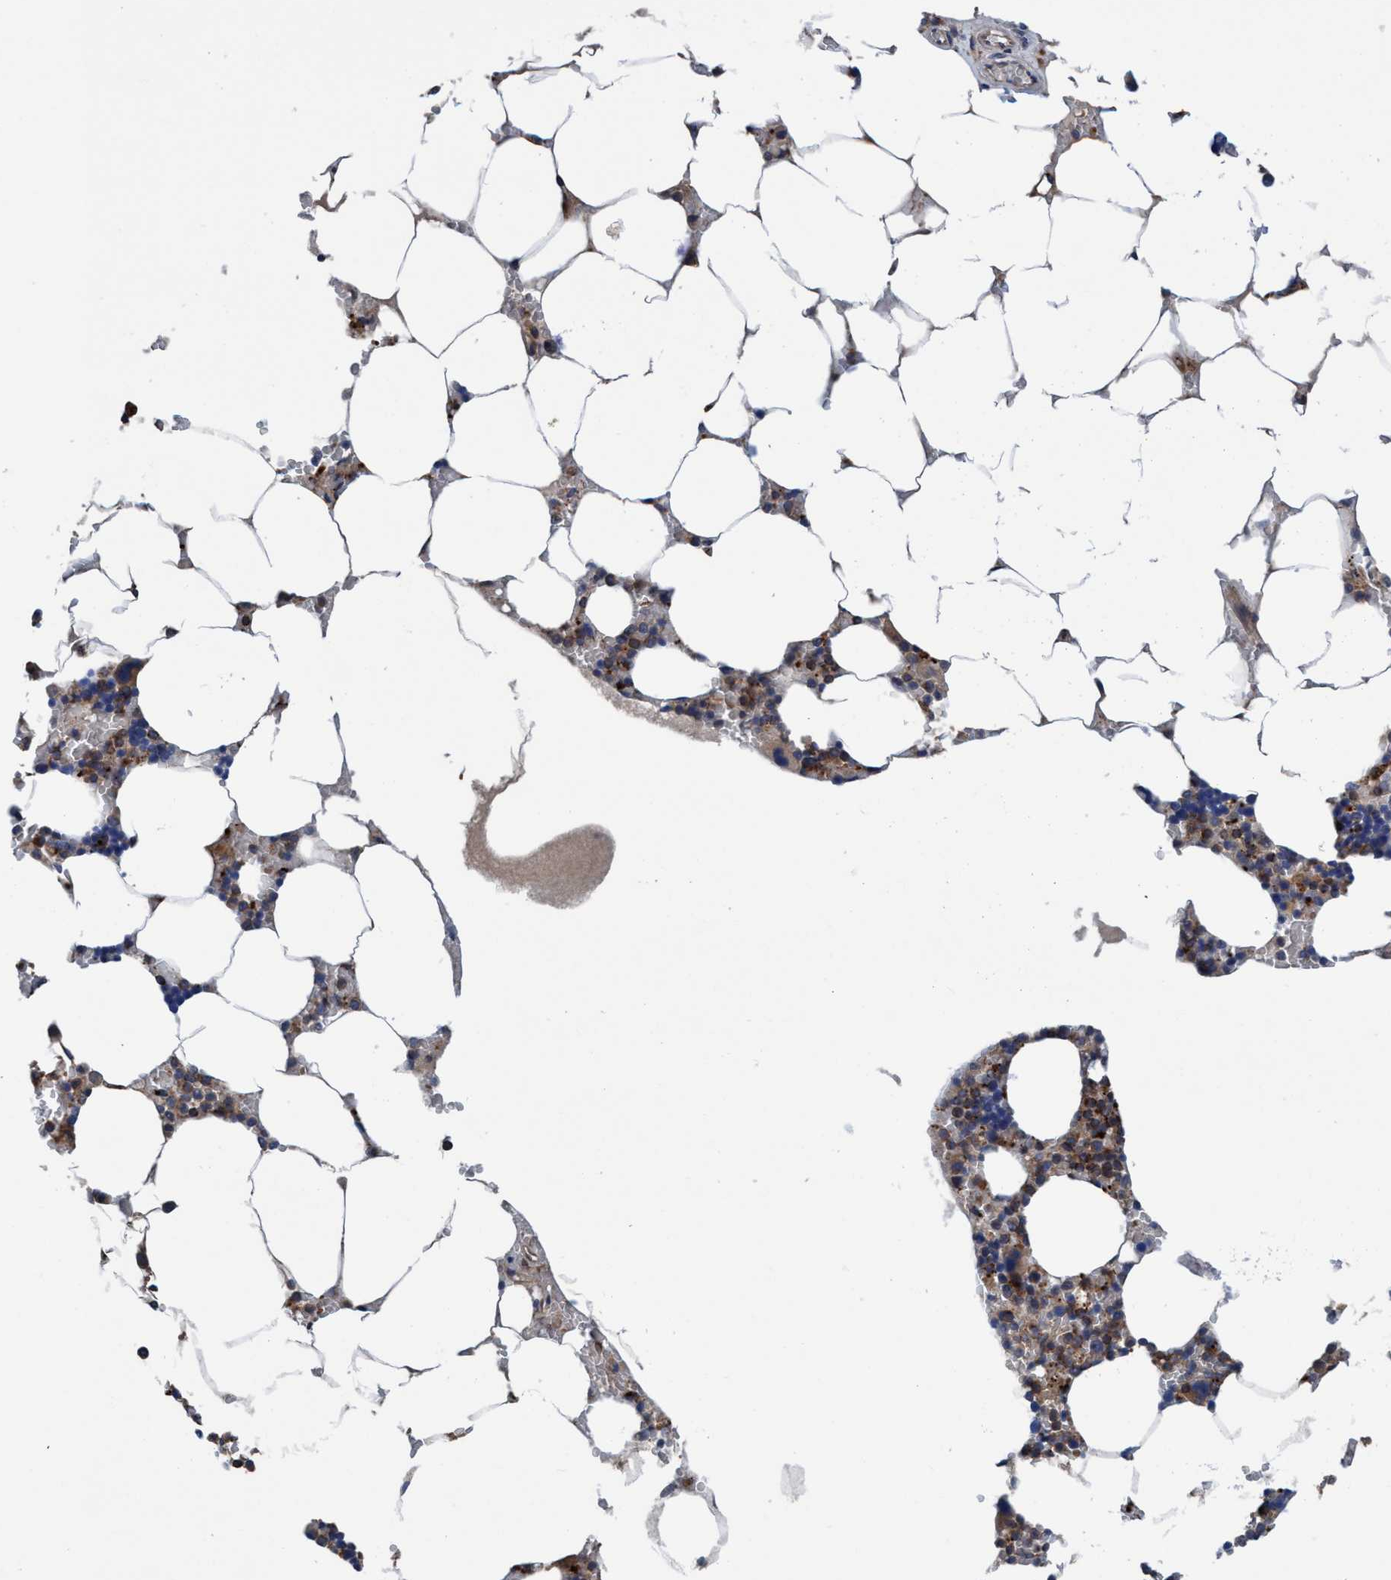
{"staining": {"intensity": "weak", "quantity": "25%-75%", "location": "cytoplasmic/membranous"}, "tissue": "bone marrow", "cell_type": "Hematopoietic cells", "image_type": "normal", "snomed": [{"axis": "morphology", "description": "Normal tissue, NOS"}, {"axis": "topography", "description": "Bone marrow"}], "caption": "A micrograph showing weak cytoplasmic/membranous staining in approximately 25%-75% of hematopoietic cells in benign bone marrow, as visualized by brown immunohistochemical staining.", "gene": "ENDOG", "patient": {"sex": "male", "age": 70}}